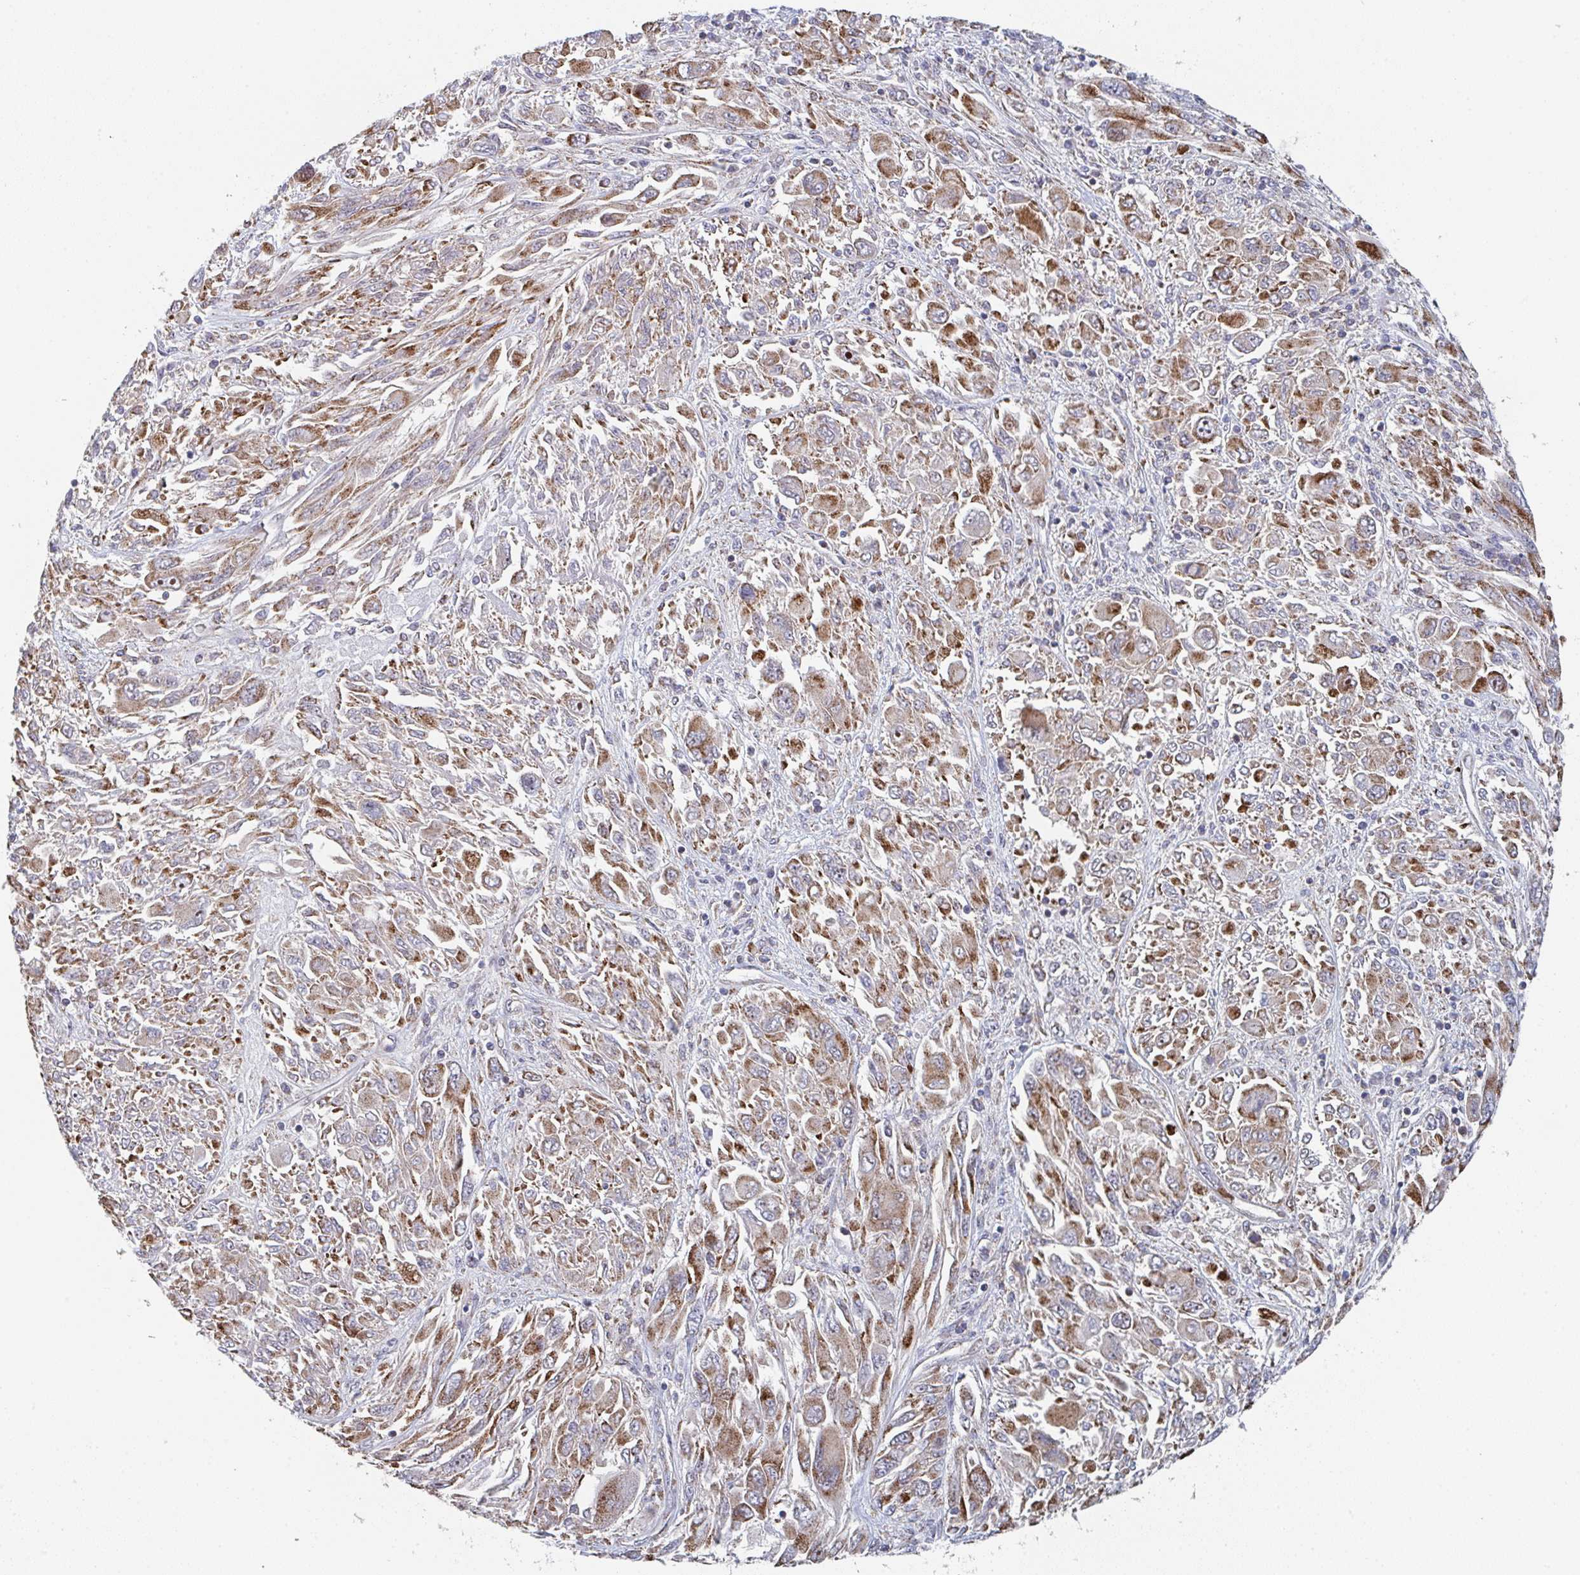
{"staining": {"intensity": "moderate", "quantity": ">75%", "location": "cytoplasmic/membranous"}, "tissue": "melanoma", "cell_type": "Tumor cells", "image_type": "cancer", "snomed": [{"axis": "morphology", "description": "Malignant melanoma, NOS"}, {"axis": "topography", "description": "Skin"}], "caption": "This is a micrograph of IHC staining of malignant melanoma, which shows moderate positivity in the cytoplasmic/membranous of tumor cells.", "gene": "ZNF644", "patient": {"sex": "female", "age": 91}}